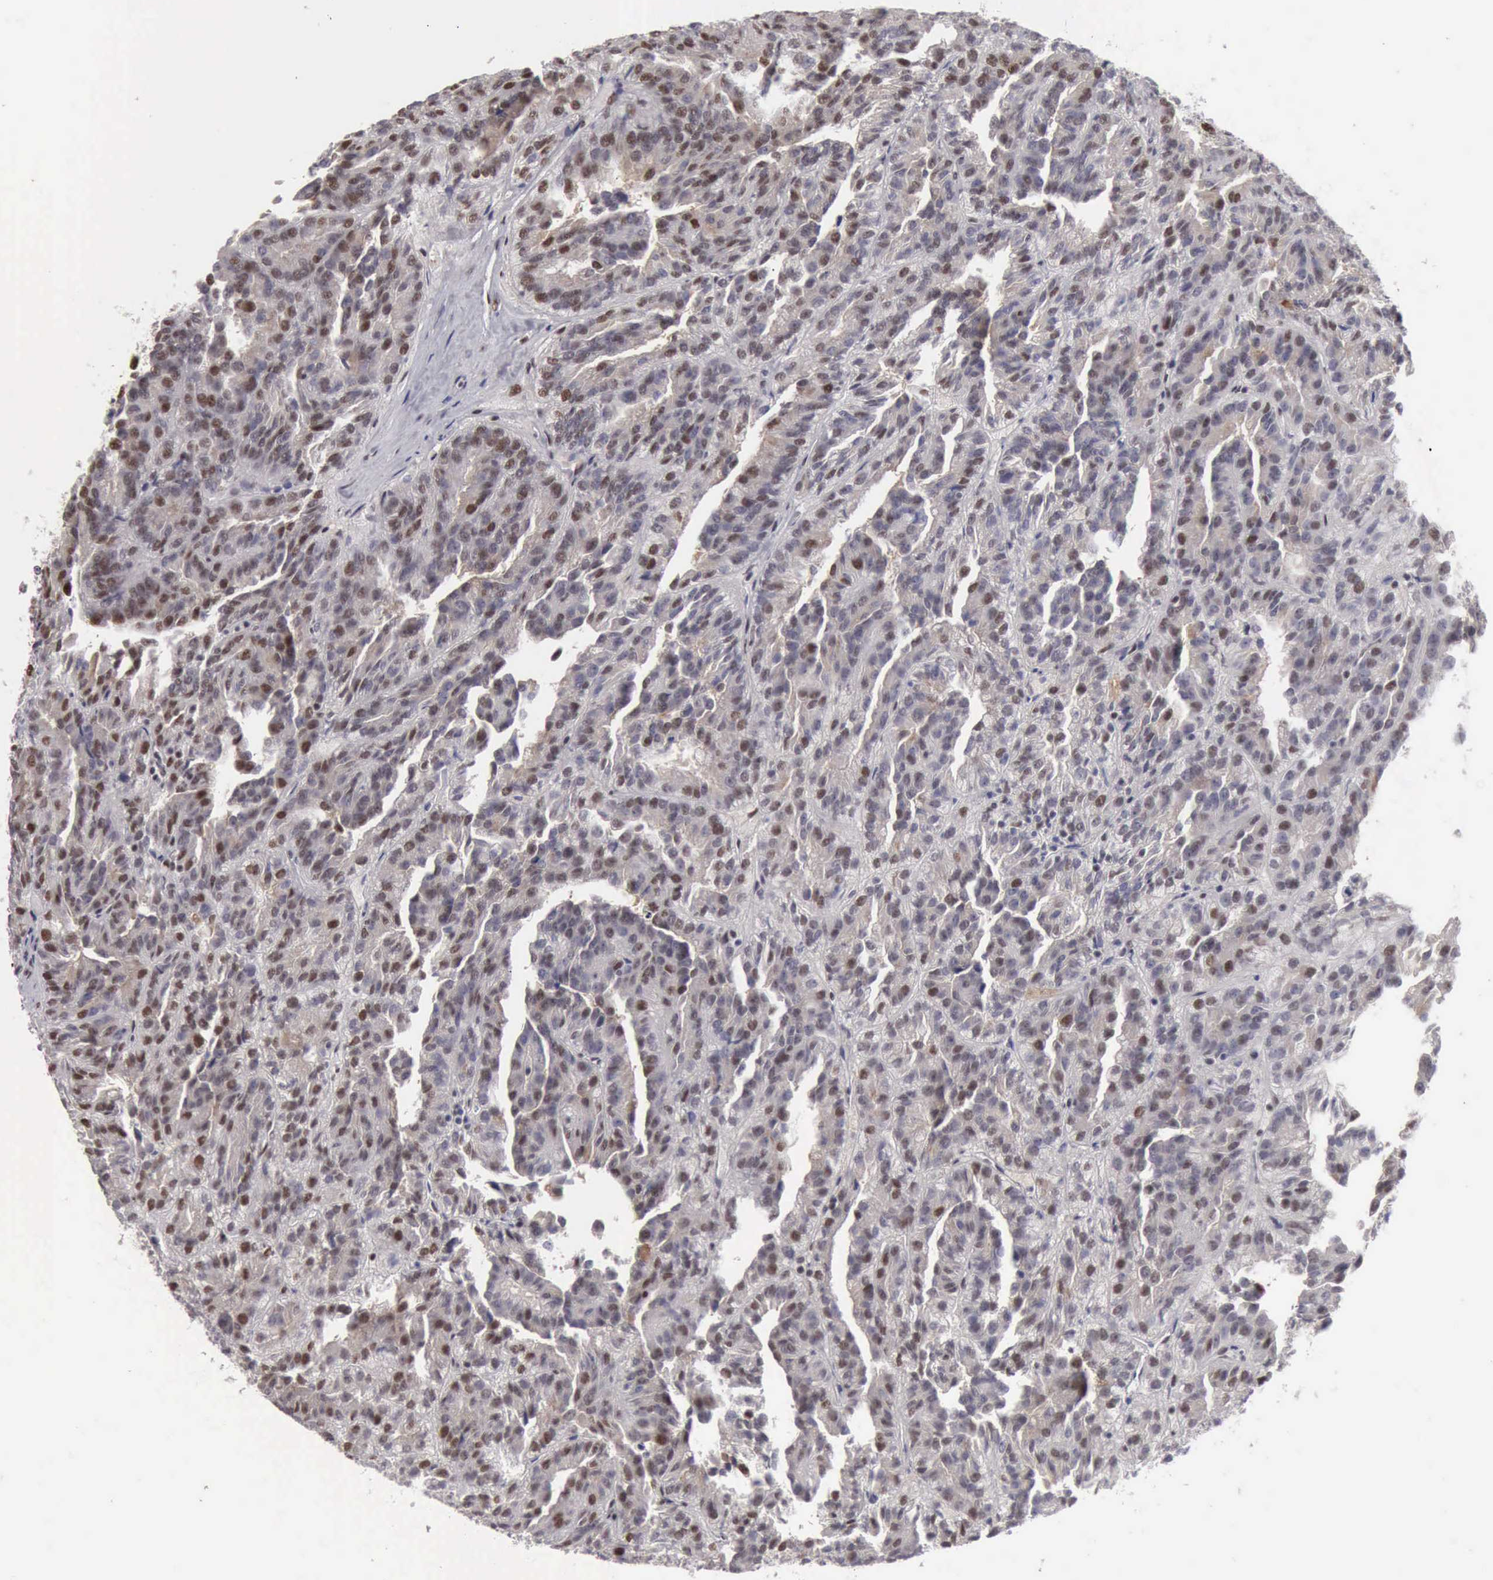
{"staining": {"intensity": "strong", "quantity": "25%-75%", "location": "nuclear"}, "tissue": "renal cancer", "cell_type": "Tumor cells", "image_type": "cancer", "snomed": [{"axis": "morphology", "description": "Adenocarcinoma, NOS"}, {"axis": "topography", "description": "Kidney"}], "caption": "Renal adenocarcinoma tissue shows strong nuclear staining in about 25%-75% of tumor cells", "gene": "KIAA0586", "patient": {"sex": "male", "age": 46}}